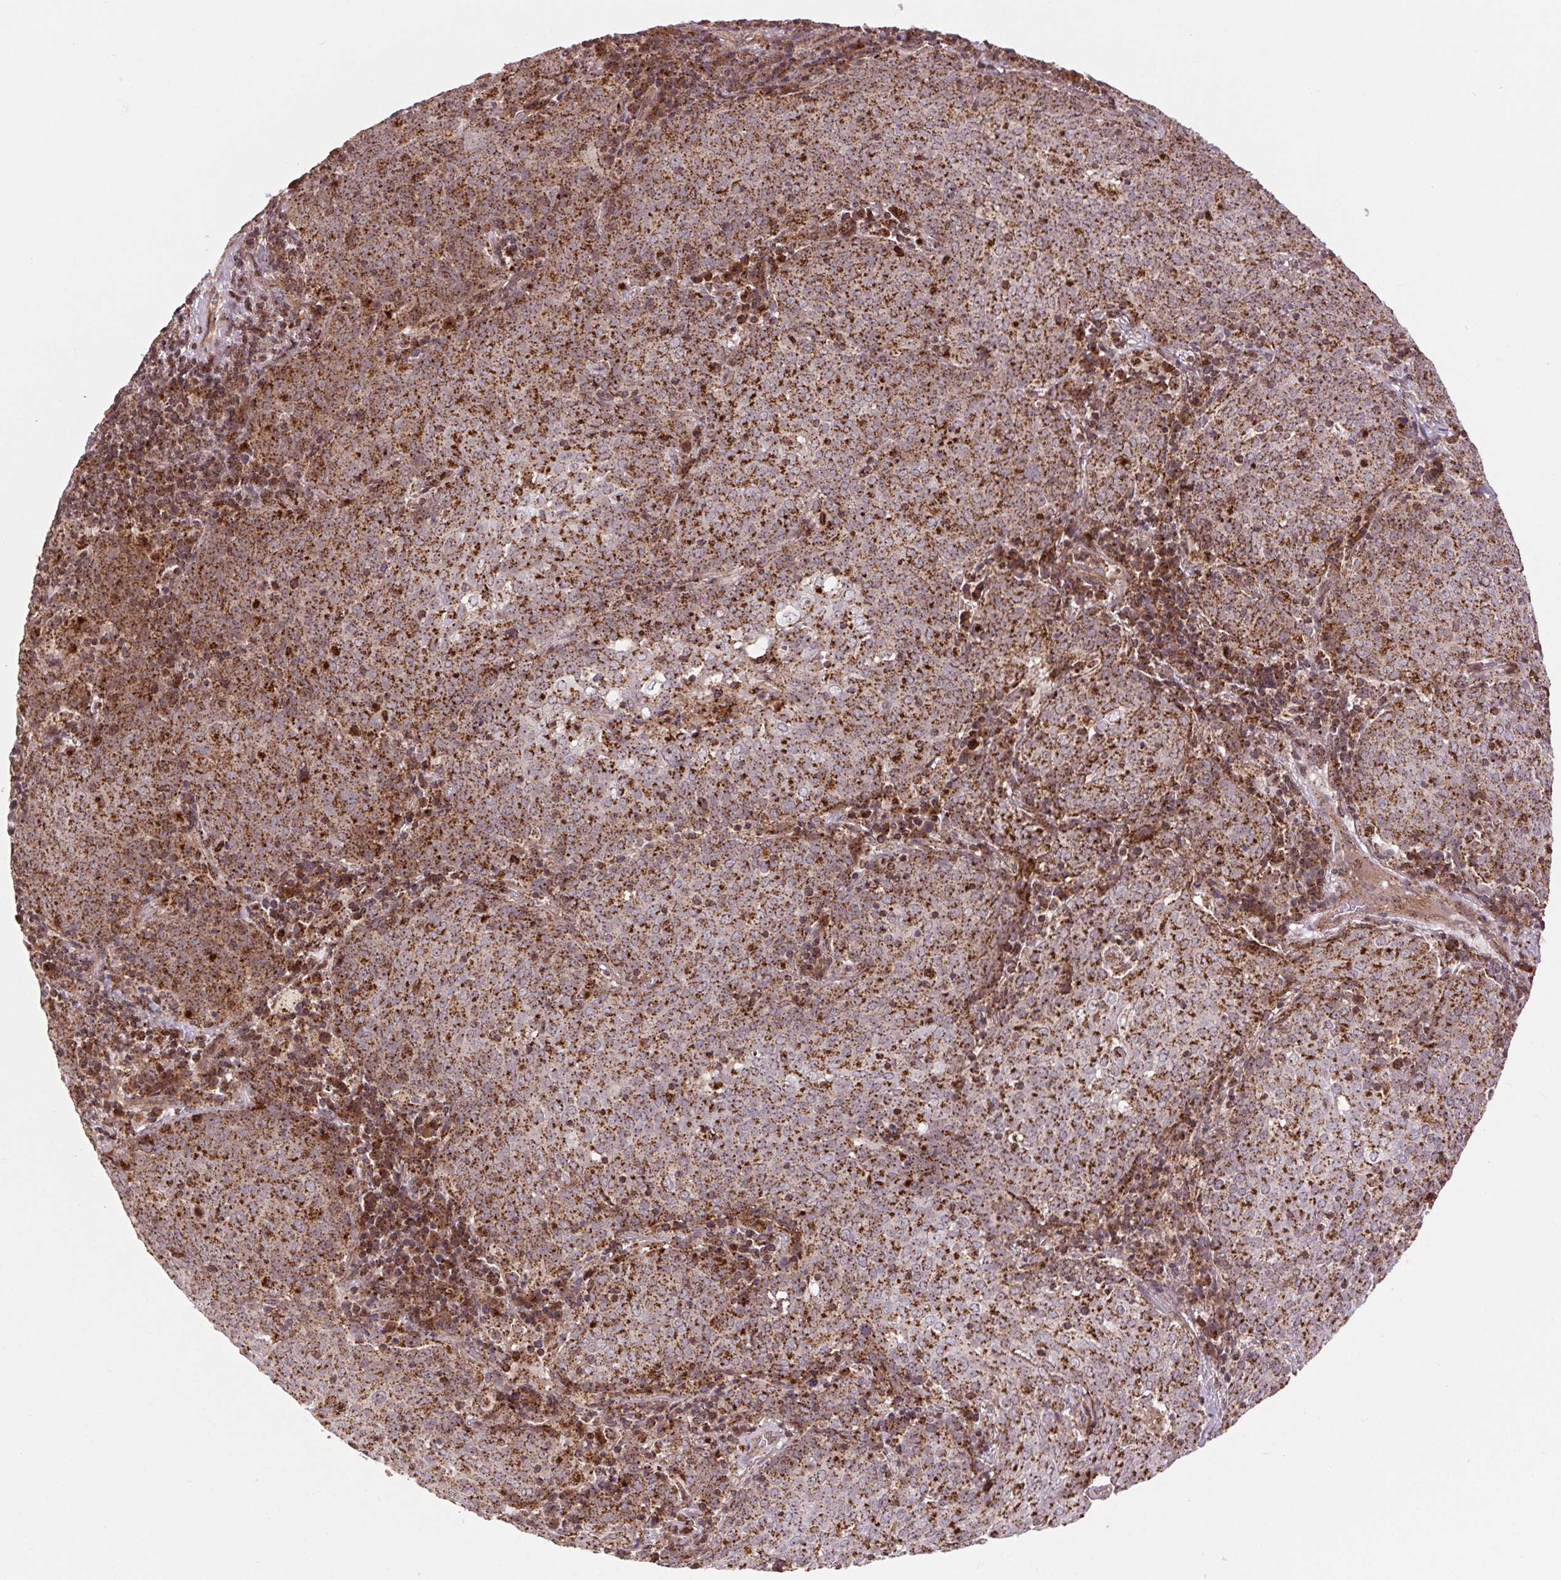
{"staining": {"intensity": "strong", "quantity": ">75%", "location": "cytoplasmic/membranous"}, "tissue": "lung cancer", "cell_type": "Tumor cells", "image_type": "cancer", "snomed": [{"axis": "morphology", "description": "Squamous cell carcinoma, NOS"}, {"axis": "topography", "description": "Lung"}], "caption": "A high amount of strong cytoplasmic/membranous positivity is seen in about >75% of tumor cells in lung cancer tissue. (DAB = brown stain, brightfield microscopy at high magnification).", "gene": "CHMP4B", "patient": {"sex": "male", "age": 82}}